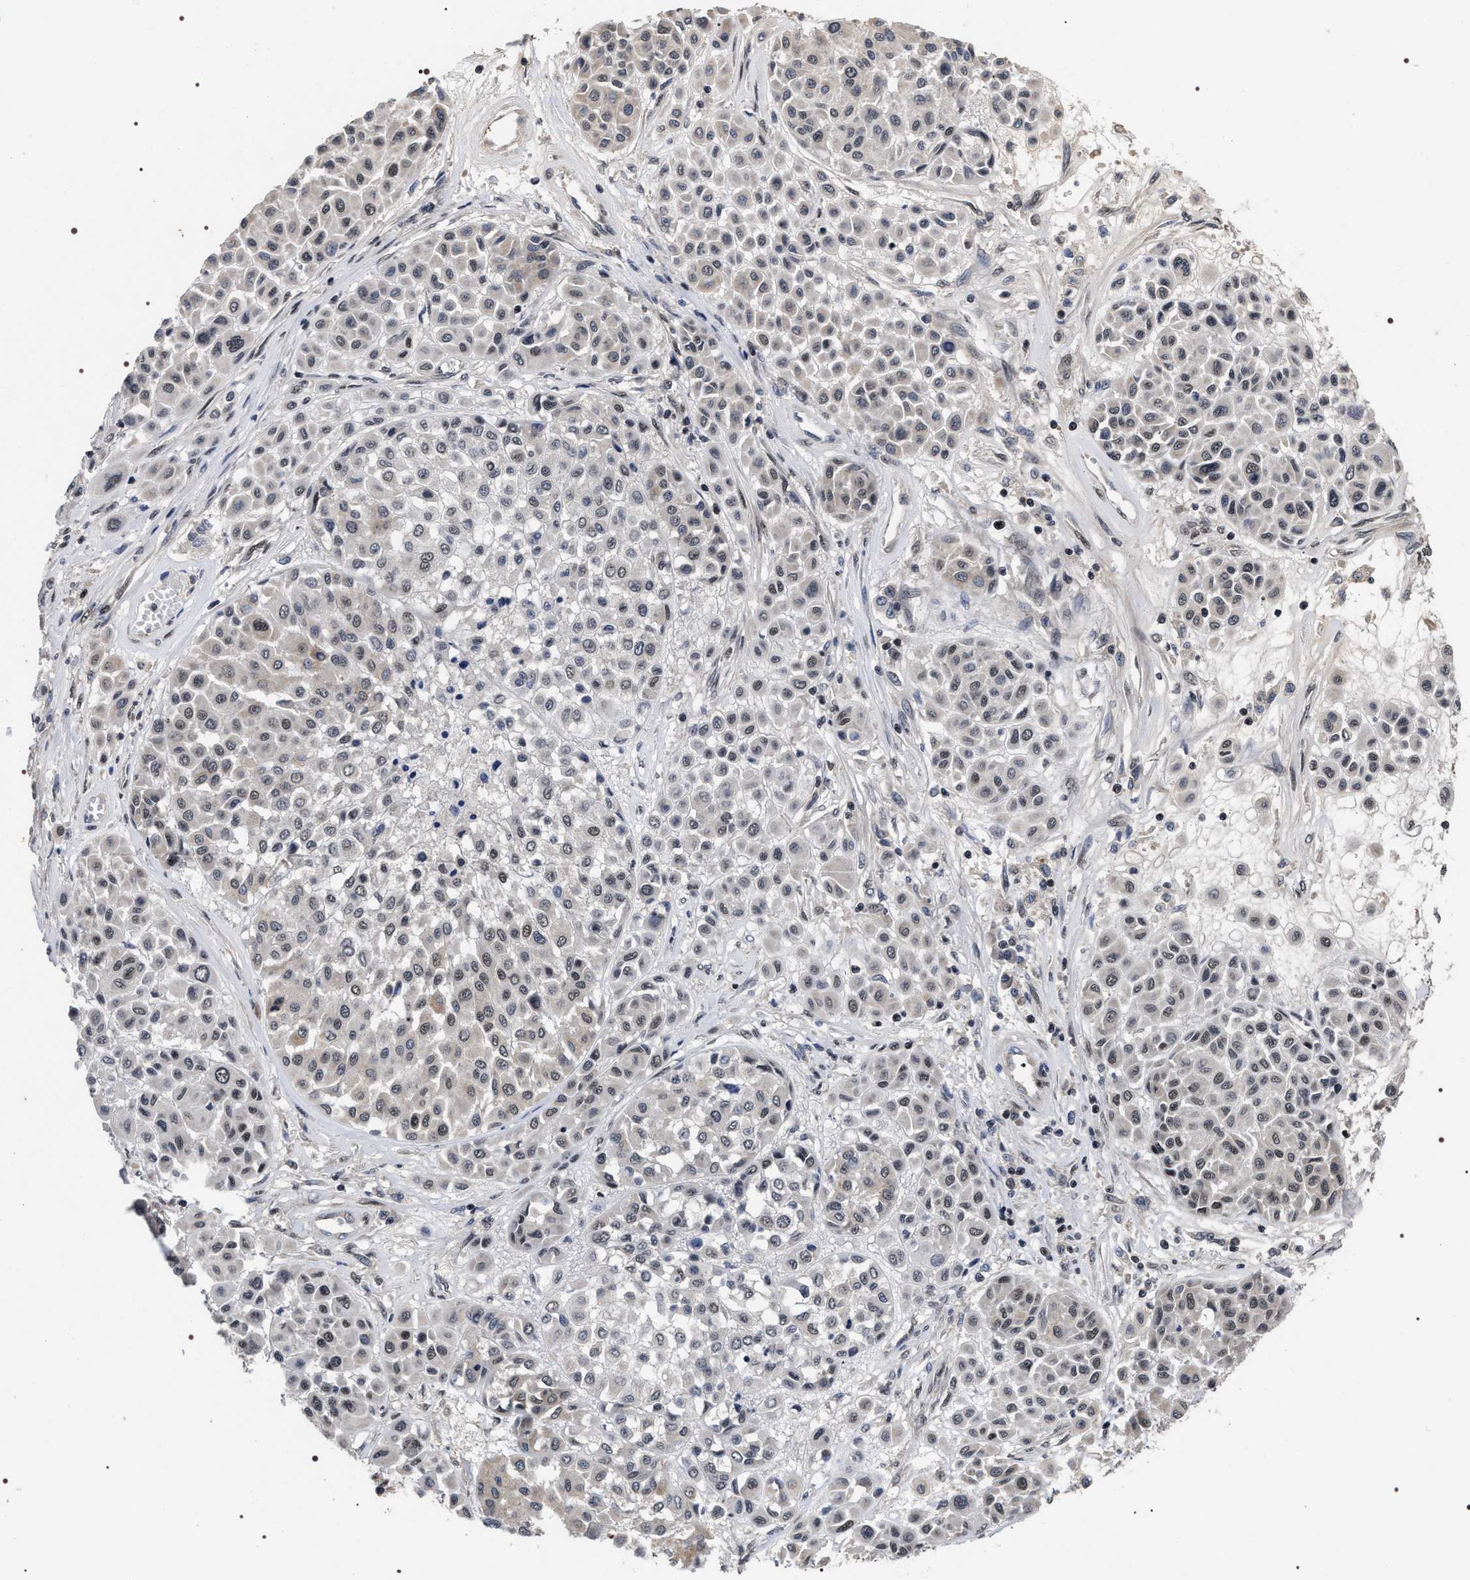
{"staining": {"intensity": "weak", "quantity": "<25%", "location": "cytoplasmic/membranous,nuclear"}, "tissue": "melanoma", "cell_type": "Tumor cells", "image_type": "cancer", "snomed": [{"axis": "morphology", "description": "Malignant melanoma, Metastatic site"}, {"axis": "topography", "description": "Soft tissue"}], "caption": "There is no significant staining in tumor cells of melanoma.", "gene": "RRP1B", "patient": {"sex": "male", "age": 41}}